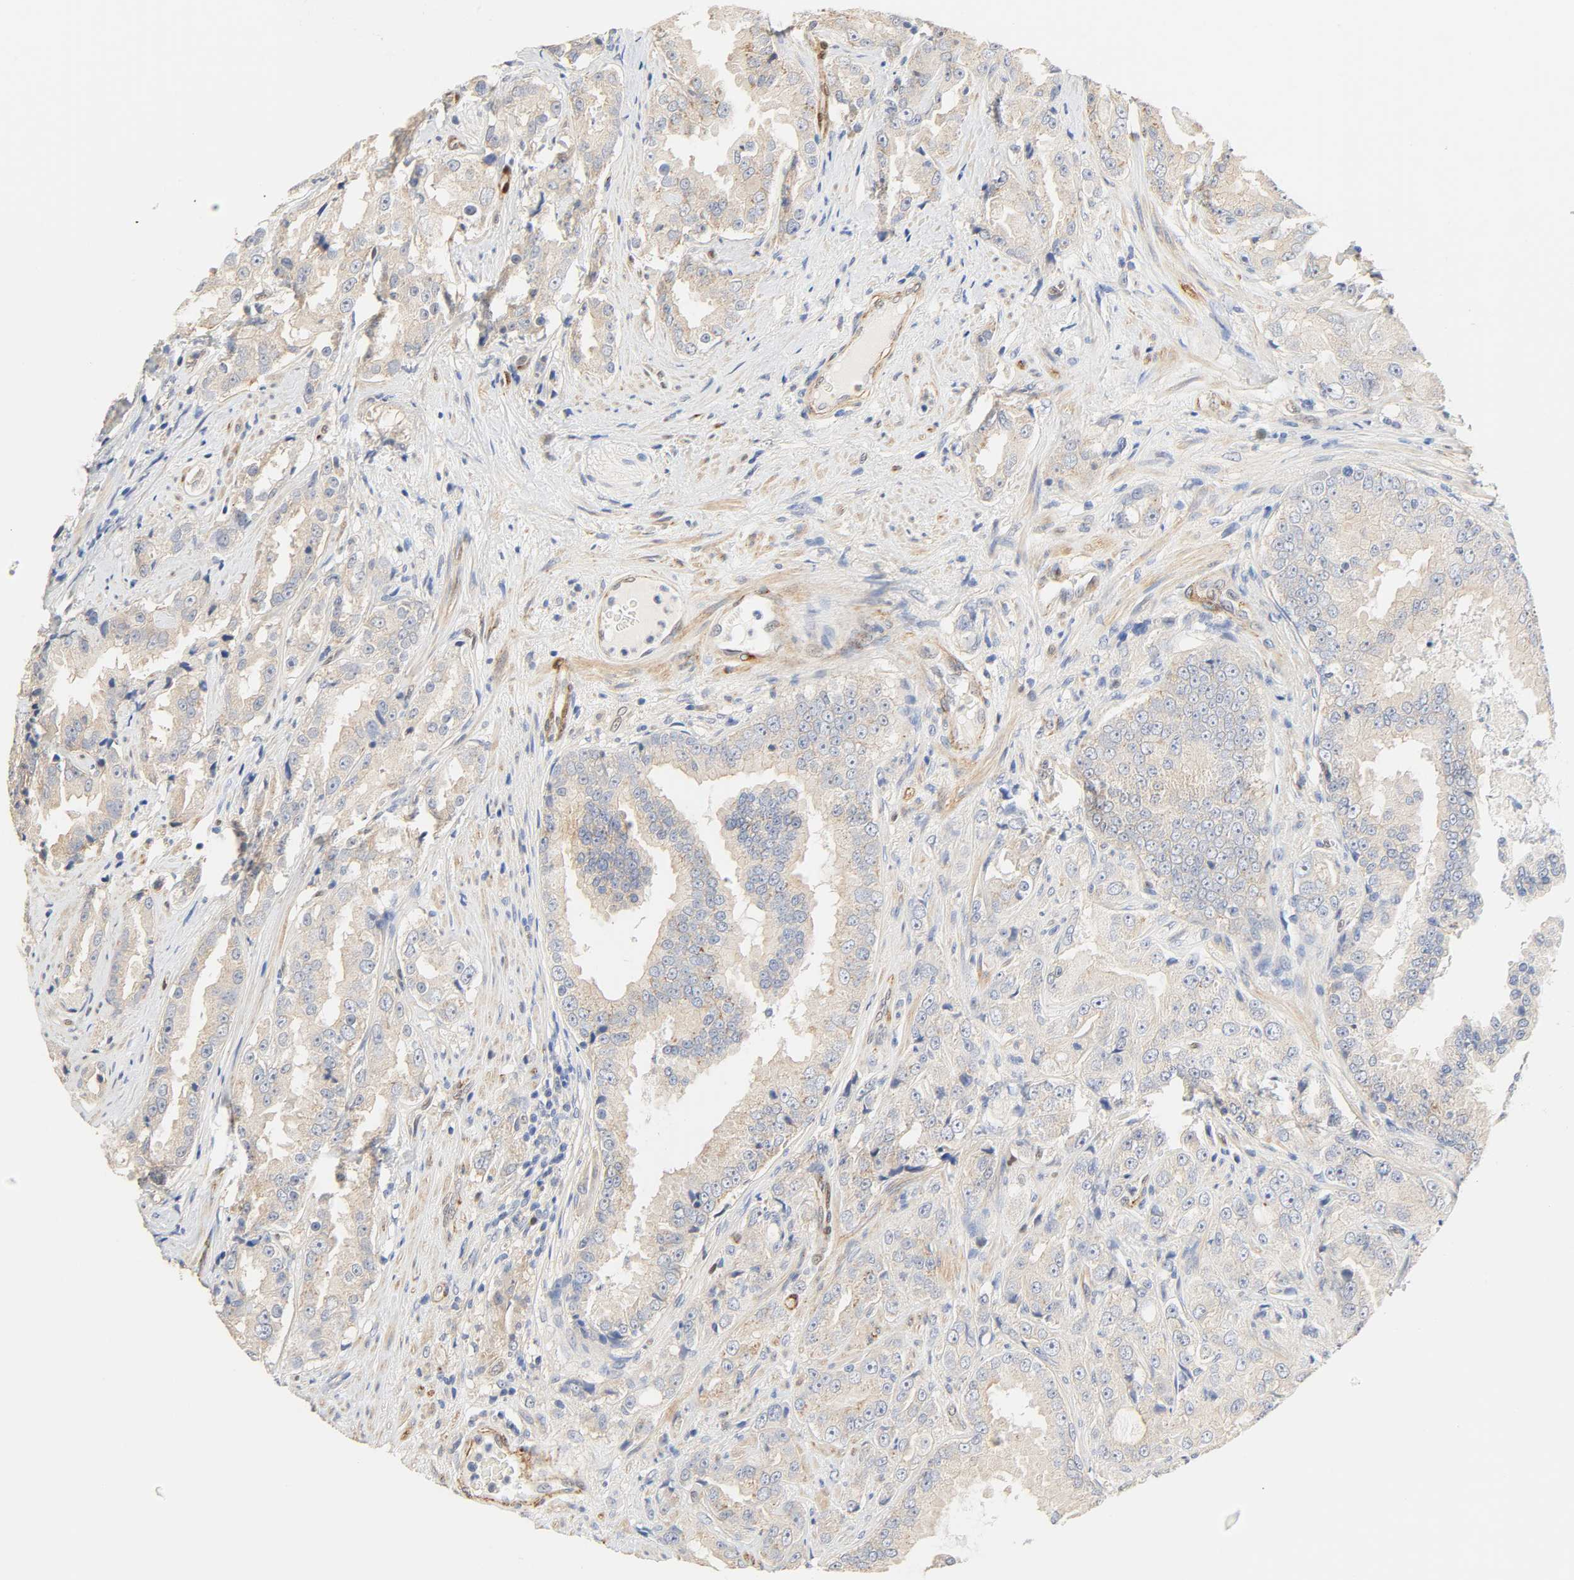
{"staining": {"intensity": "negative", "quantity": "none", "location": "none"}, "tissue": "prostate cancer", "cell_type": "Tumor cells", "image_type": "cancer", "snomed": [{"axis": "morphology", "description": "Adenocarcinoma, High grade"}, {"axis": "topography", "description": "Prostate"}], "caption": "High-grade adenocarcinoma (prostate) was stained to show a protein in brown. There is no significant staining in tumor cells.", "gene": "BORCS8-MEF2B", "patient": {"sex": "male", "age": 73}}